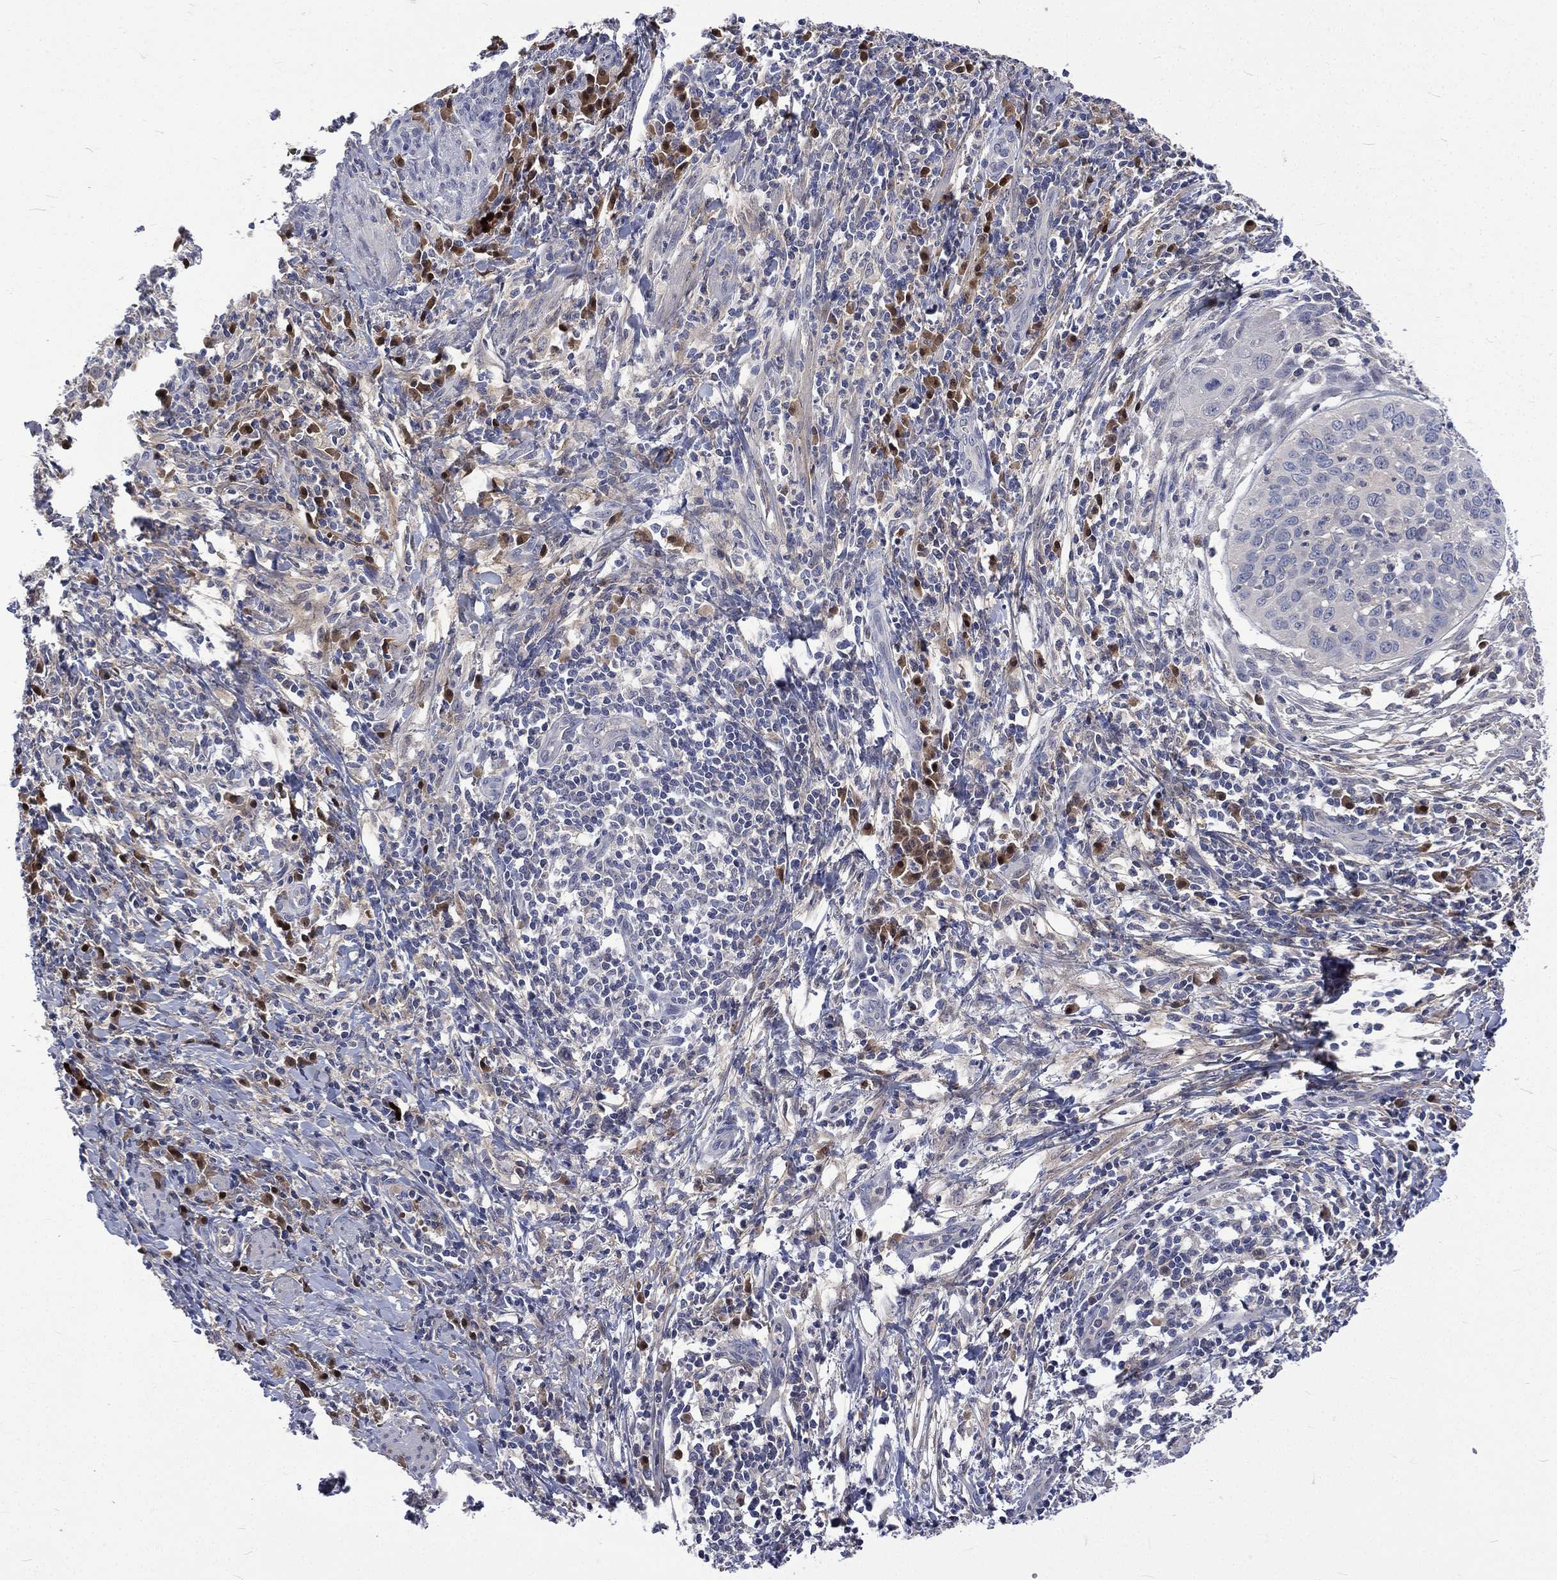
{"staining": {"intensity": "negative", "quantity": "none", "location": "none"}, "tissue": "cervical cancer", "cell_type": "Tumor cells", "image_type": "cancer", "snomed": [{"axis": "morphology", "description": "Squamous cell carcinoma, NOS"}, {"axis": "topography", "description": "Cervix"}], "caption": "This image is of cervical squamous cell carcinoma stained with immunohistochemistry to label a protein in brown with the nuclei are counter-stained blue. There is no positivity in tumor cells.", "gene": "CA12", "patient": {"sex": "female", "age": 26}}